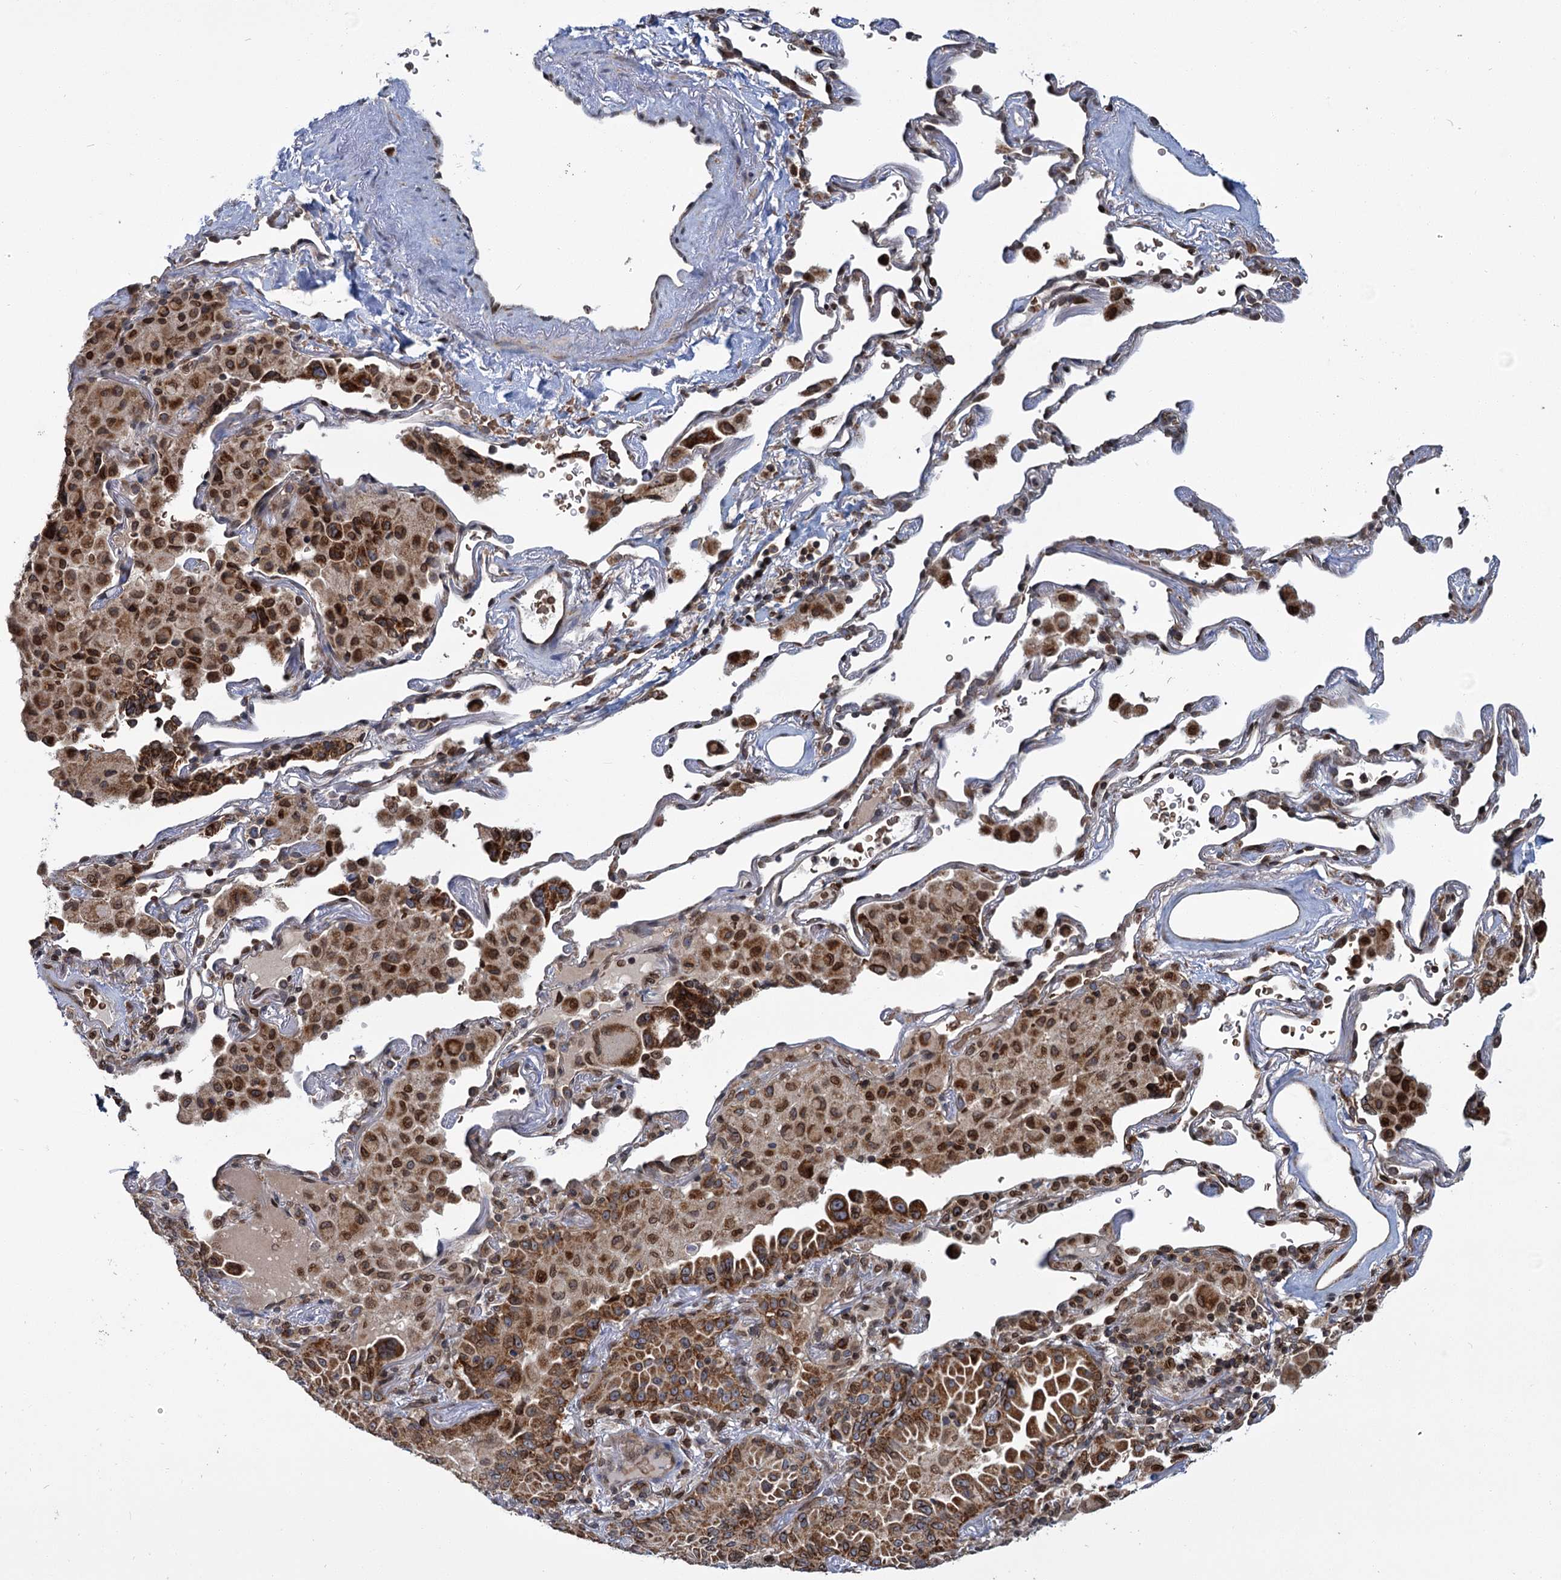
{"staining": {"intensity": "strong", "quantity": ">75%", "location": "cytoplasmic/membranous"}, "tissue": "lung cancer", "cell_type": "Tumor cells", "image_type": "cancer", "snomed": [{"axis": "morphology", "description": "Adenocarcinoma, NOS"}, {"axis": "topography", "description": "Lung"}], "caption": "Lung cancer tissue reveals strong cytoplasmic/membranous expression in about >75% of tumor cells", "gene": "CFAP46", "patient": {"sex": "female", "age": 69}}